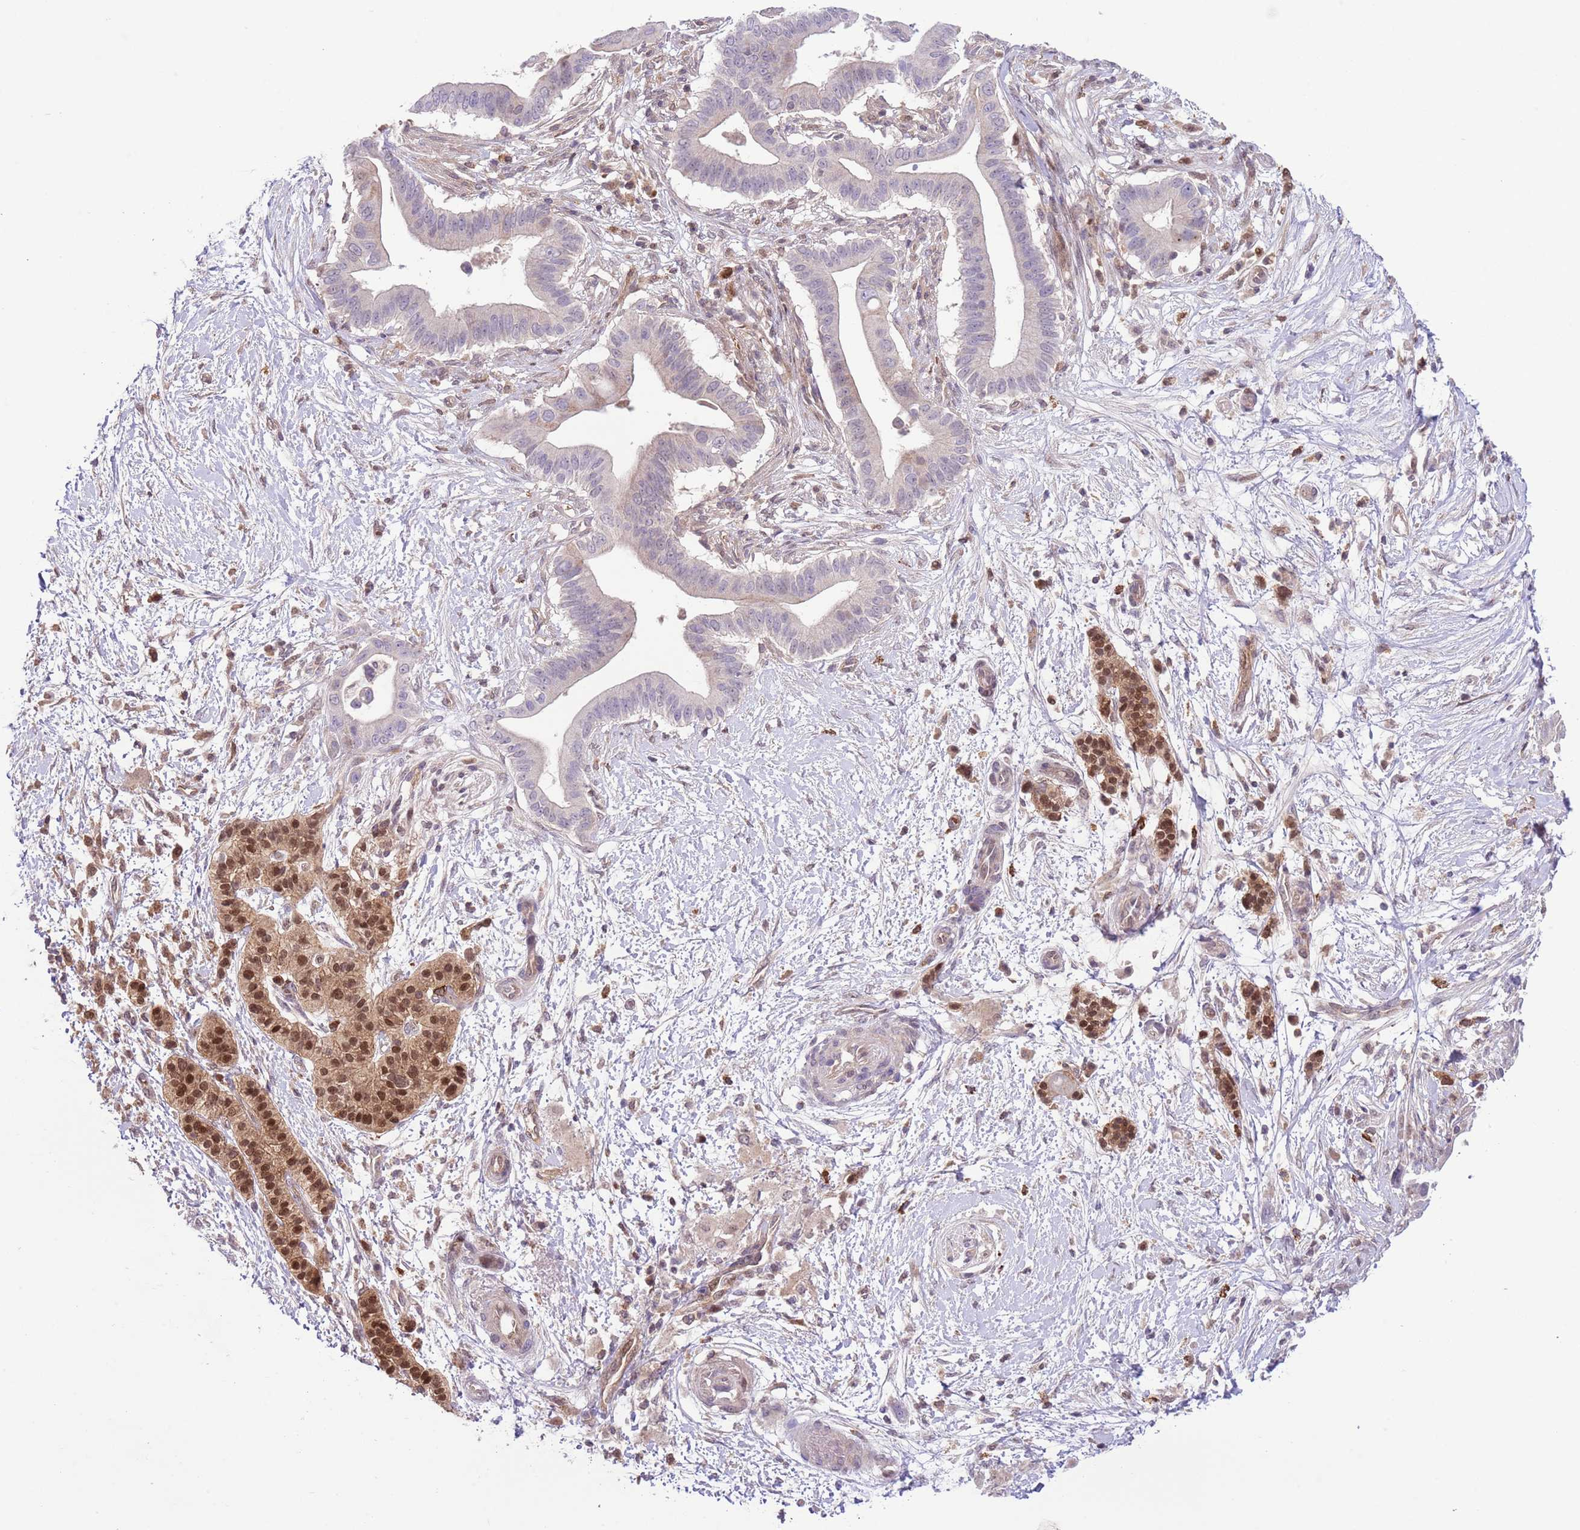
{"staining": {"intensity": "moderate", "quantity": "<25%", "location": "cytoplasmic/membranous,nuclear"}, "tissue": "pancreatic cancer", "cell_type": "Tumor cells", "image_type": "cancer", "snomed": [{"axis": "morphology", "description": "Adenocarcinoma, NOS"}, {"axis": "topography", "description": "Pancreas"}], "caption": "Pancreatic adenocarcinoma stained with a protein marker reveals moderate staining in tumor cells.", "gene": "HDHD2", "patient": {"sex": "male", "age": 68}}